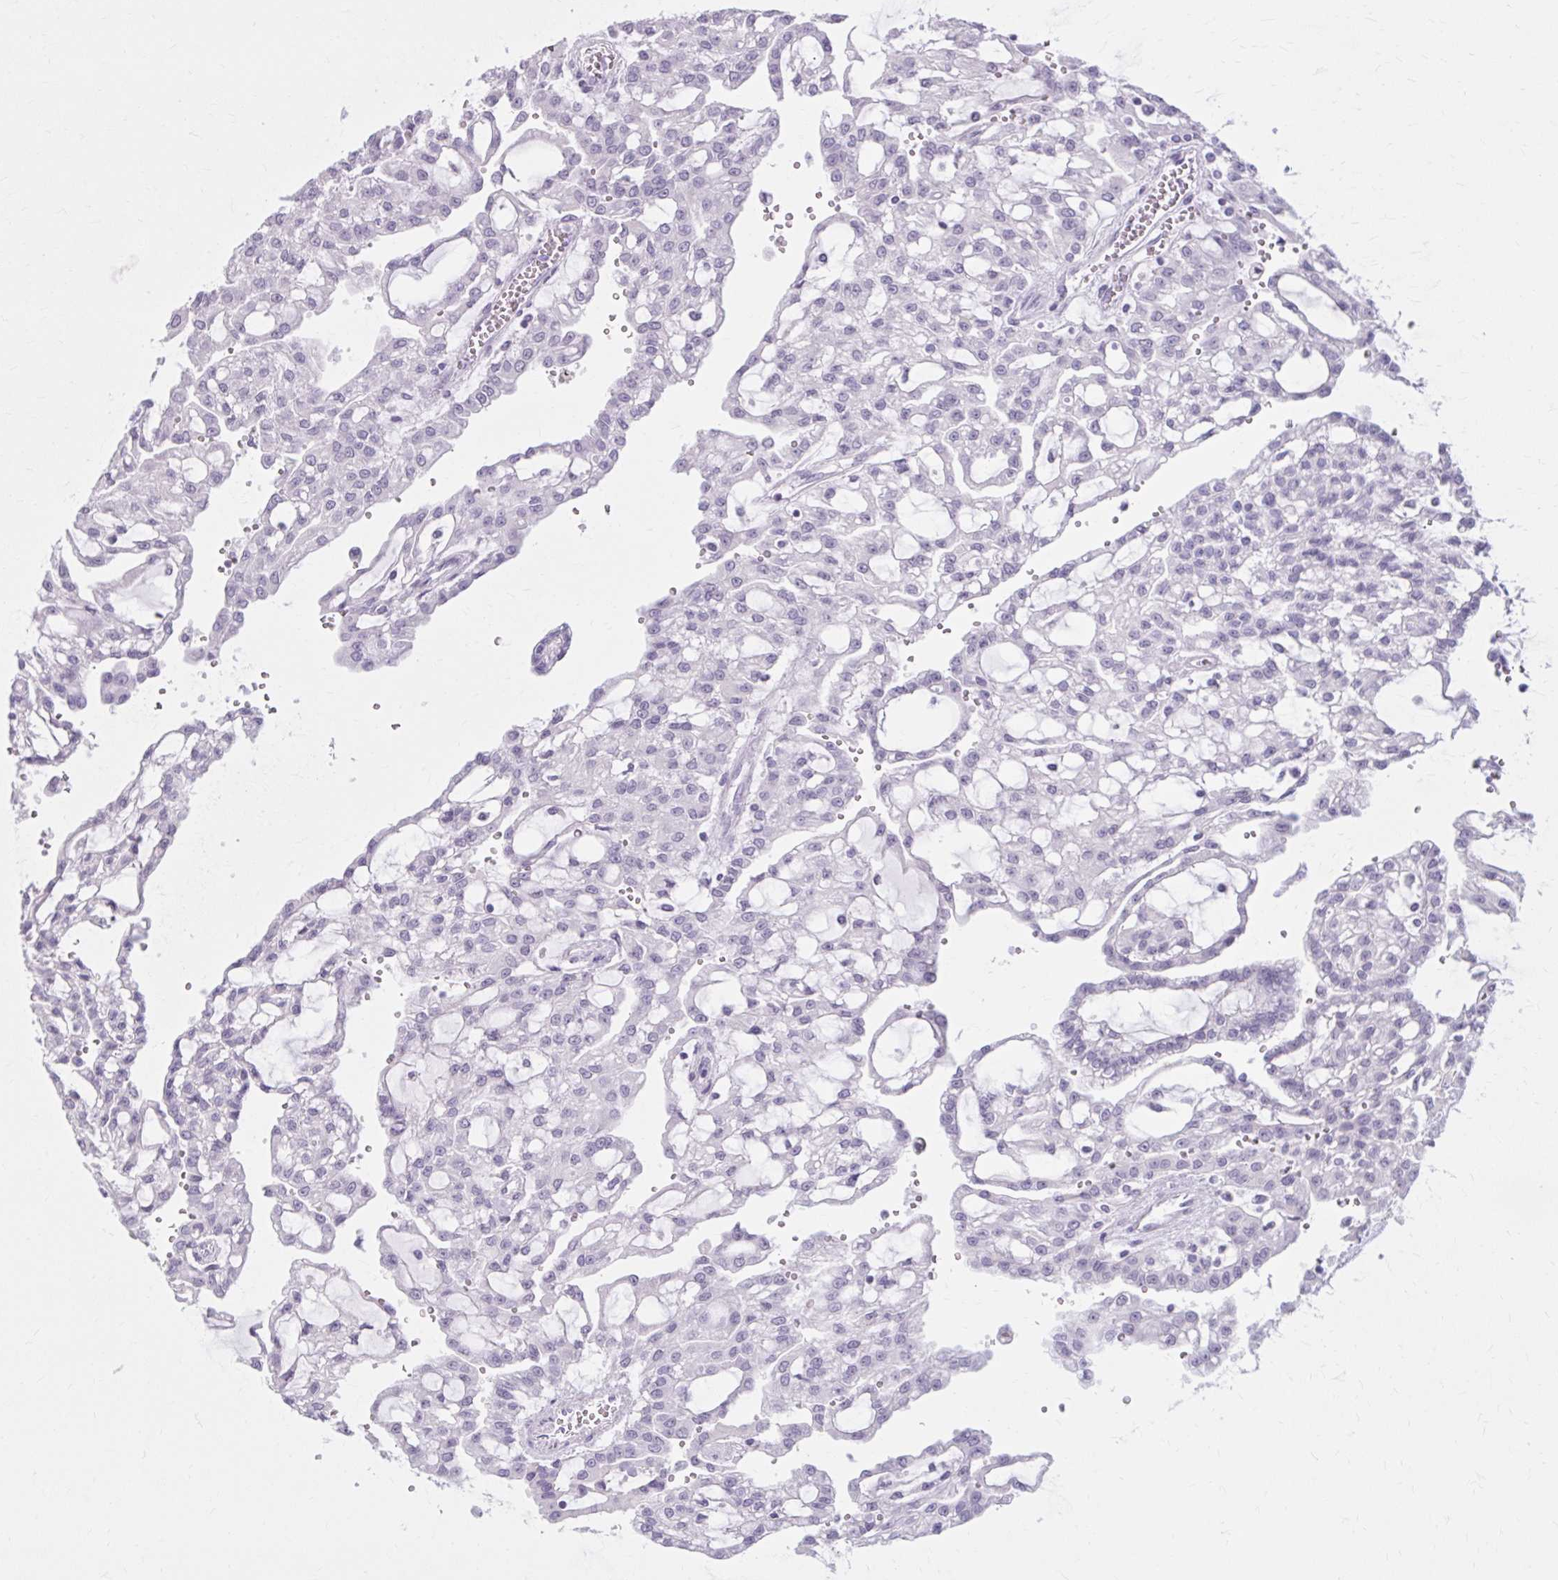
{"staining": {"intensity": "negative", "quantity": "none", "location": "none"}, "tissue": "renal cancer", "cell_type": "Tumor cells", "image_type": "cancer", "snomed": [{"axis": "morphology", "description": "Adenocarcinoma, NOS"}, {"axis": "topography", "description": "Kidney"}], "caption": "Tumor cells are negative for protein expression in human renal cancer.", "gene": "OR4B1", "patient": {"sex": "male", "age": 63}}